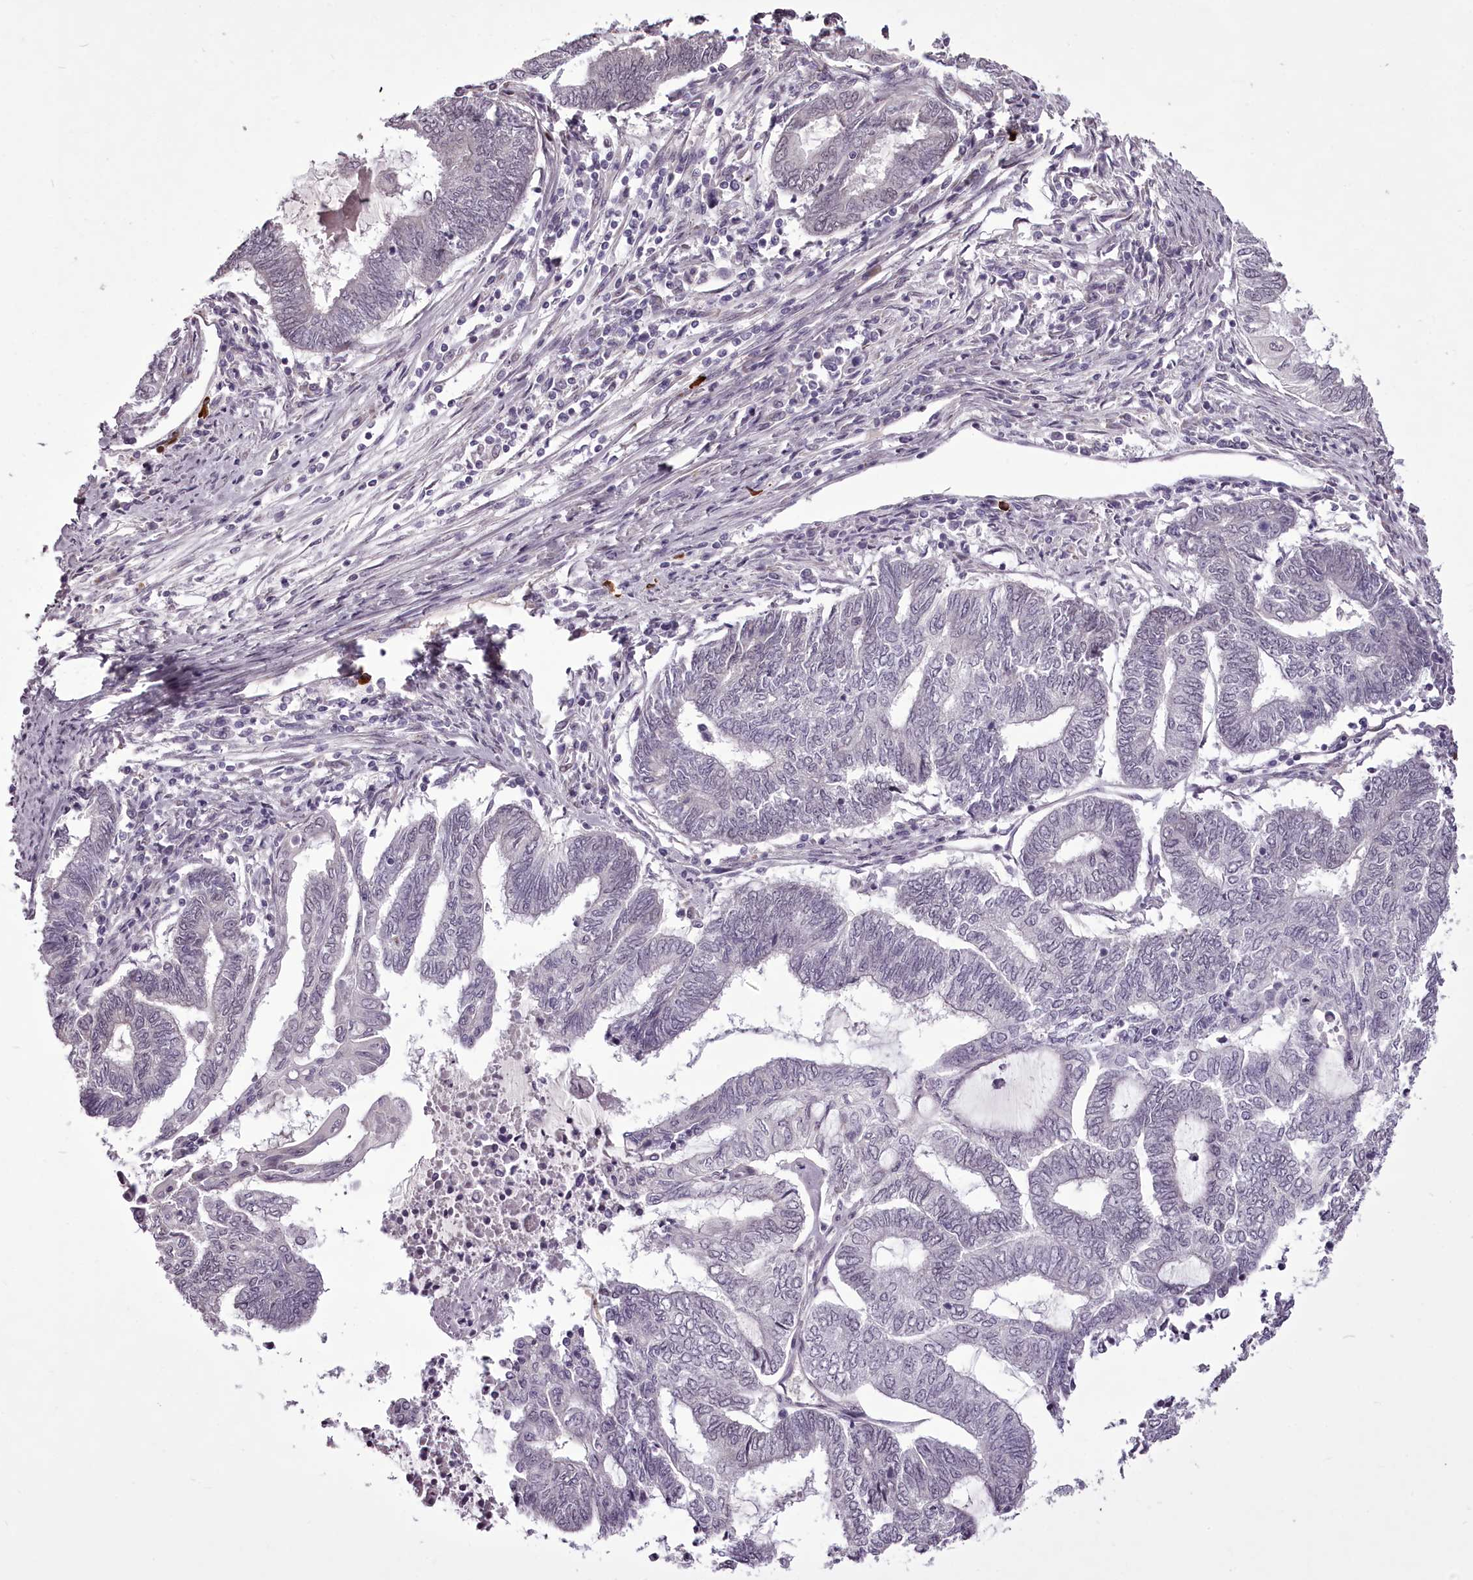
{"staining": {"intensity": "negative", "quantity": "none", "location": "none"}, "tissue": "endometrial cancer", "cell_type": "Tumor cells", "image_type": "cancer", "snomed": [{"axis": "morphology", "description": "Adenocarcinoma, NOS"}, {"axis": "topography", "description": "Uterus"}, {"axis": "topography", "description": "Endometrium"}], "caption": "Immunohistochemistry image of human endometrial cancer (adenocarcinoma) stained for a protein (brown), which displays no positivity in tumor cells.", "gene": "C1orf56", "patient": {"sex": "female", "age": 70}}